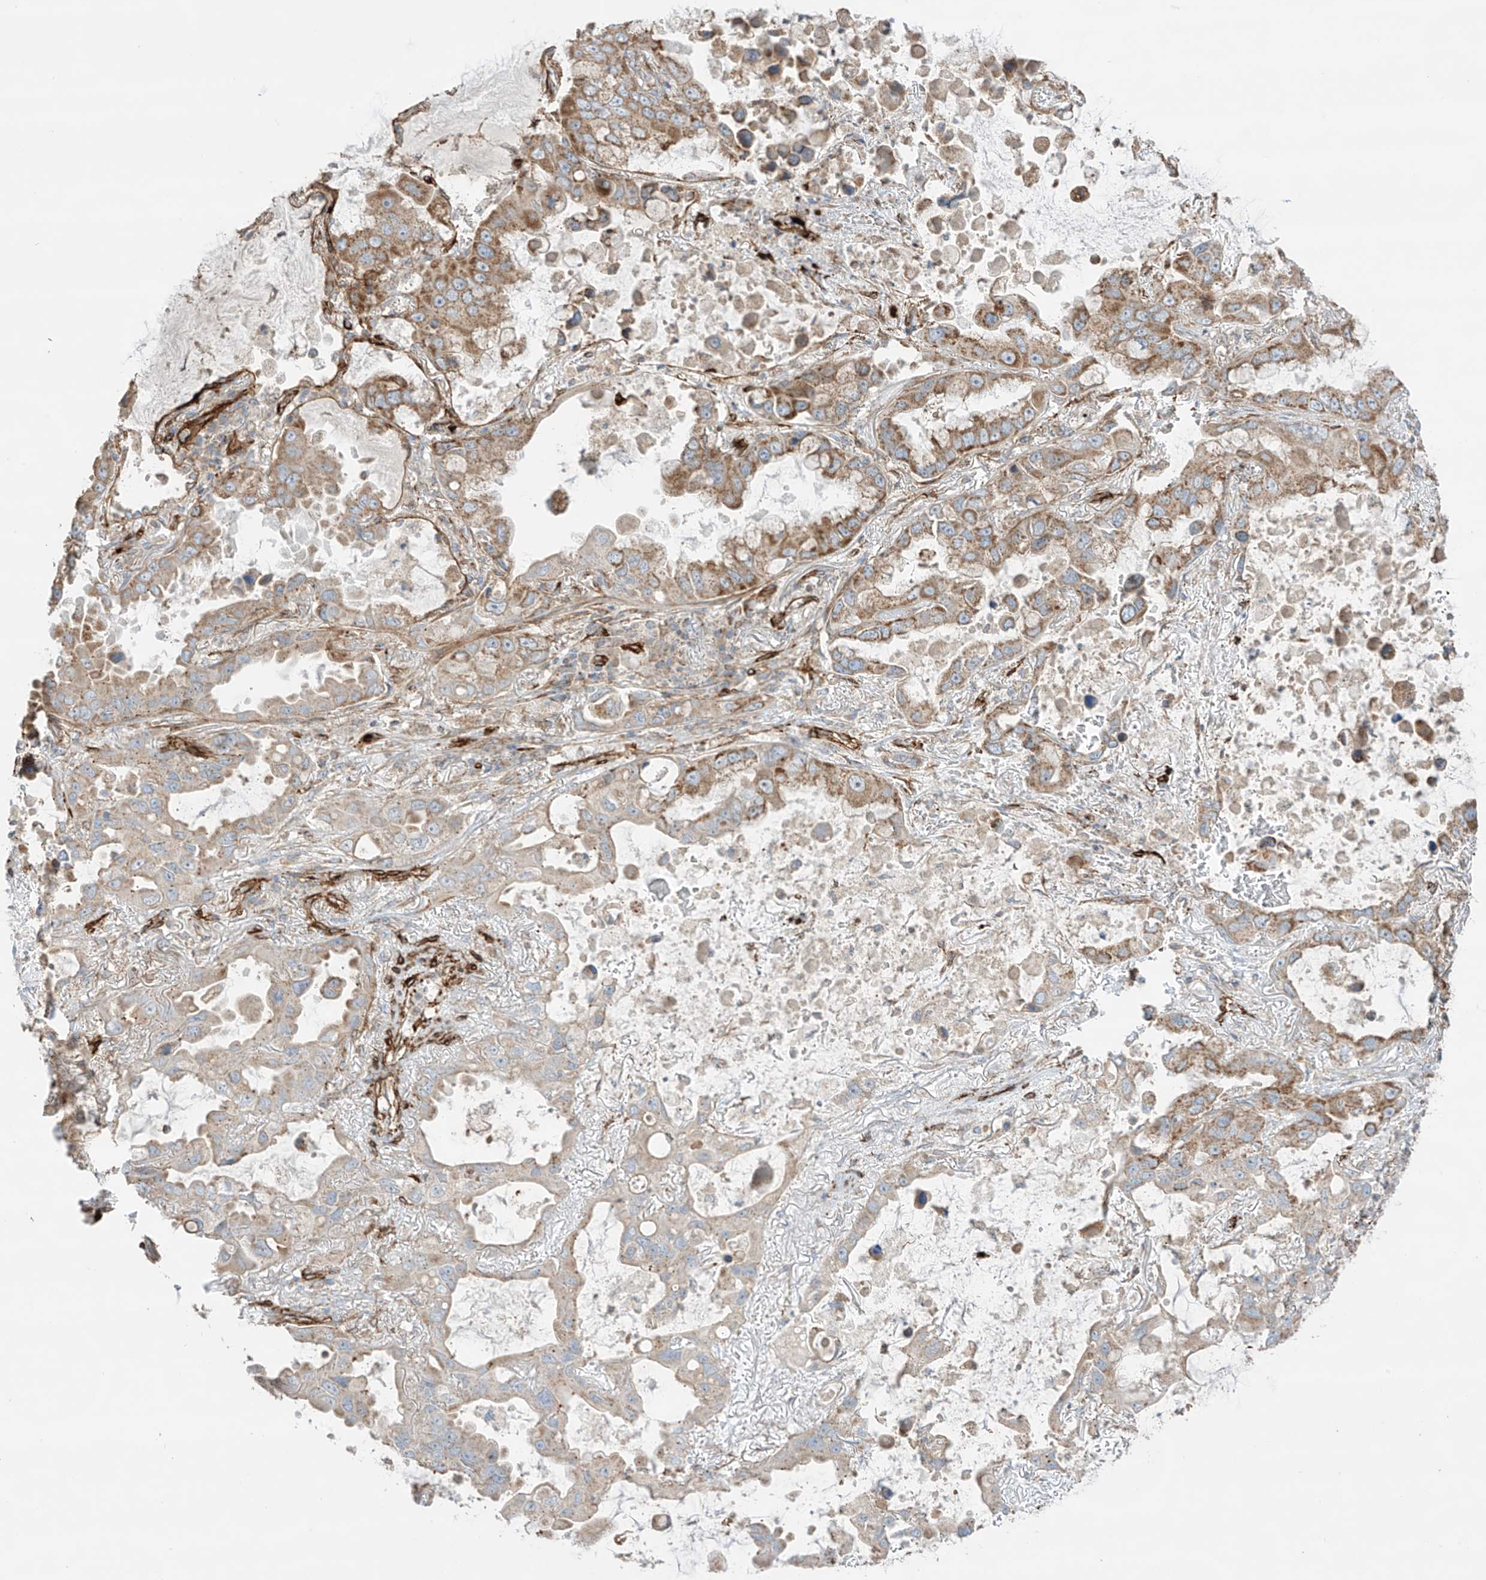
{"staining": {"intensity": "moderate", "quantity": "25%-75%", "location": "cytoplasmic/membranous"}, "tissue": "lung cancer", "cell_type": "Tumor cells", "image_type": "cancer", "snomed": [{"axis": "morphology", "description": "Adenocarcinoma, NOS"}, {"axis": "topography", "description": "Lung"}], "caption": "Moderate cytoplasmic/membranous positivity for a protein is seen in approximately 25%-75% of tumor cells of adenocarcinoma (lung) using immunohistochemistry.", "gene": "ABCB7", "patient": {"sex": "male", "age": 64}}